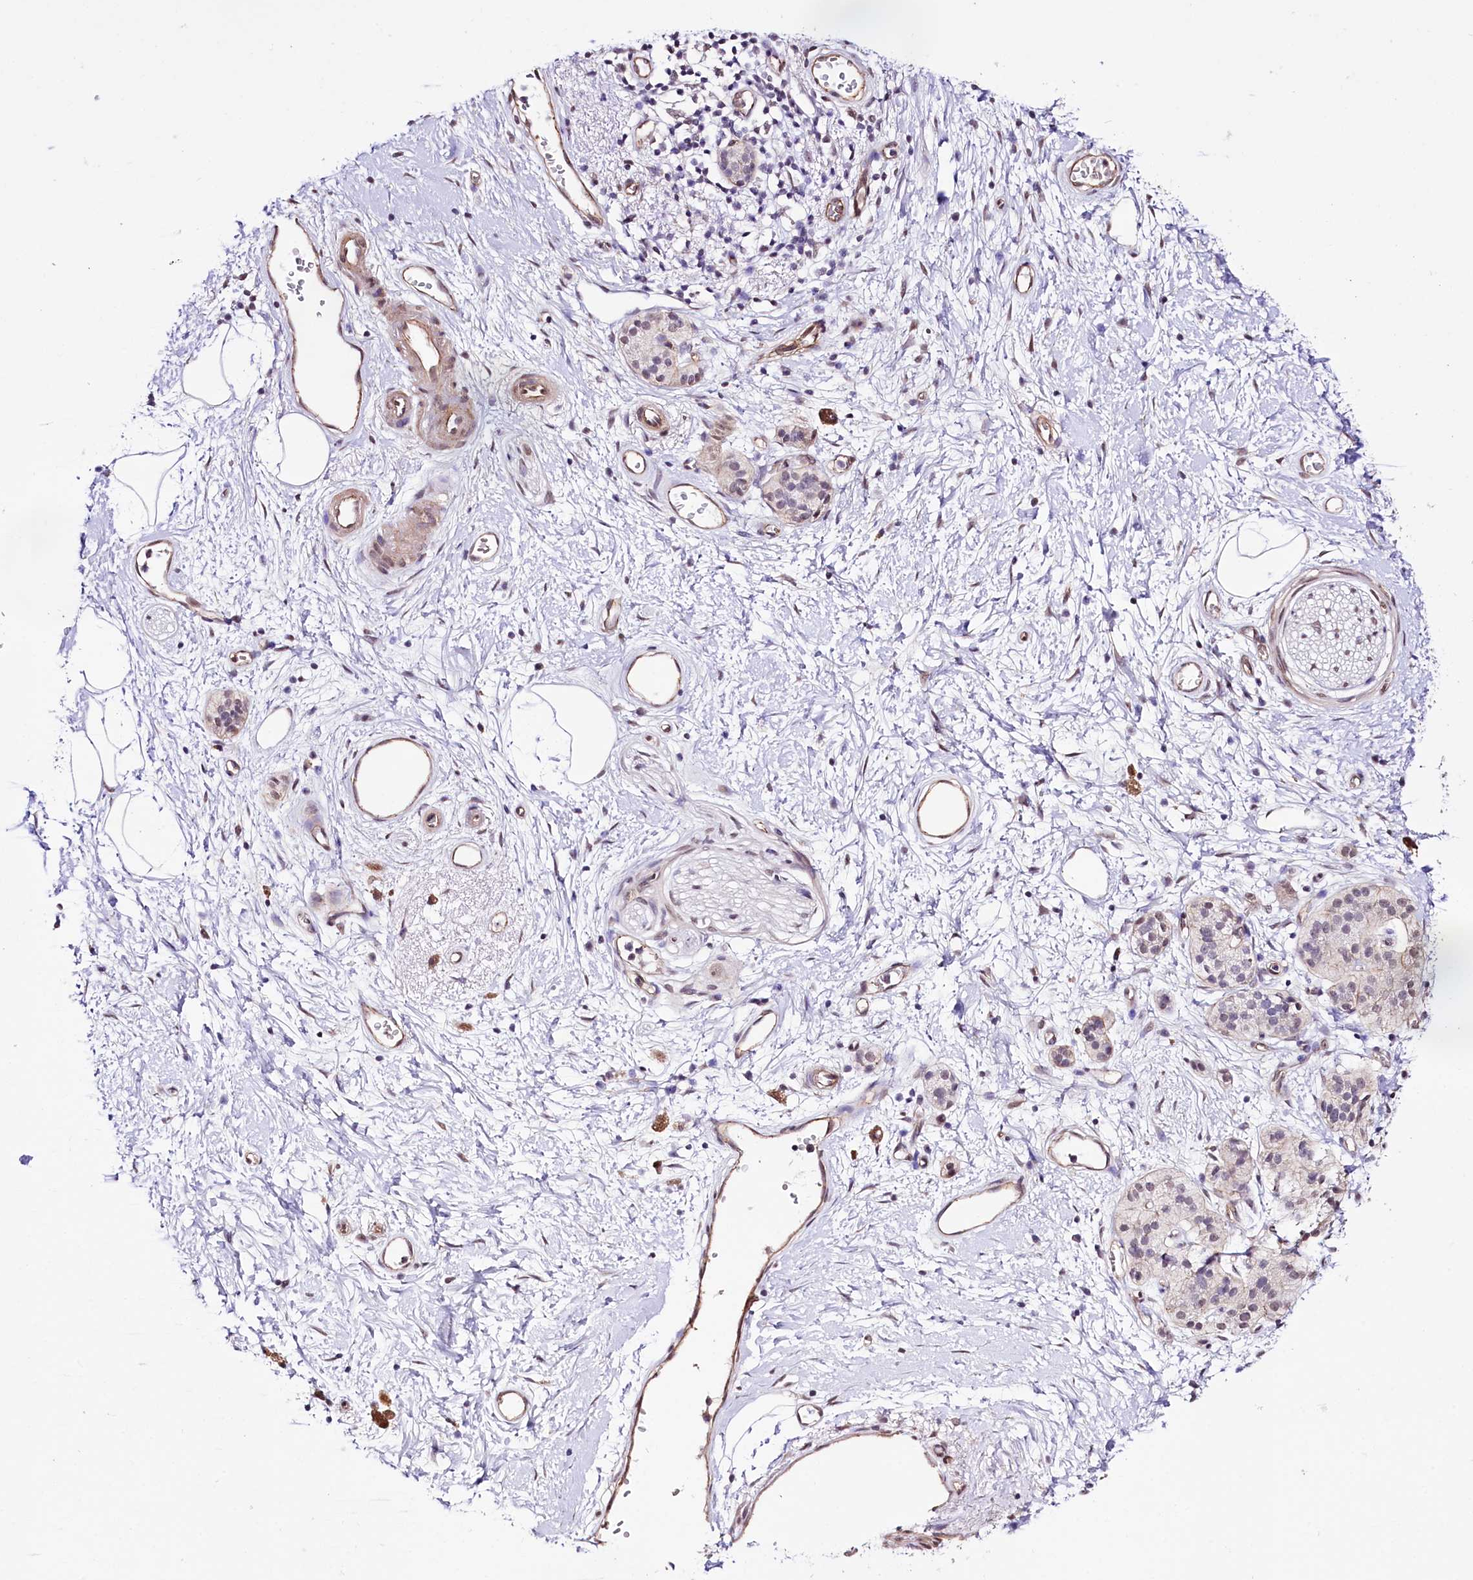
{"staining": {"intensity": "negative", "quantity": "none", "location": "none"}, "tissue": "pancreatic cancer", "cell_type": "Tumor cells", "image_type": "cancer", "snomed": [{"axis": "morphology", "description": "Adenocarcinoma, NOS"}, {"axis": "topography", "description": "Pancreas"}], "caption": "Immunohistochemical staining of pancreatic adenocarcinoma displays no significant staining in tumor cells.", "gene": "ST7", "patient": {"sex": "male", "age": 68}}